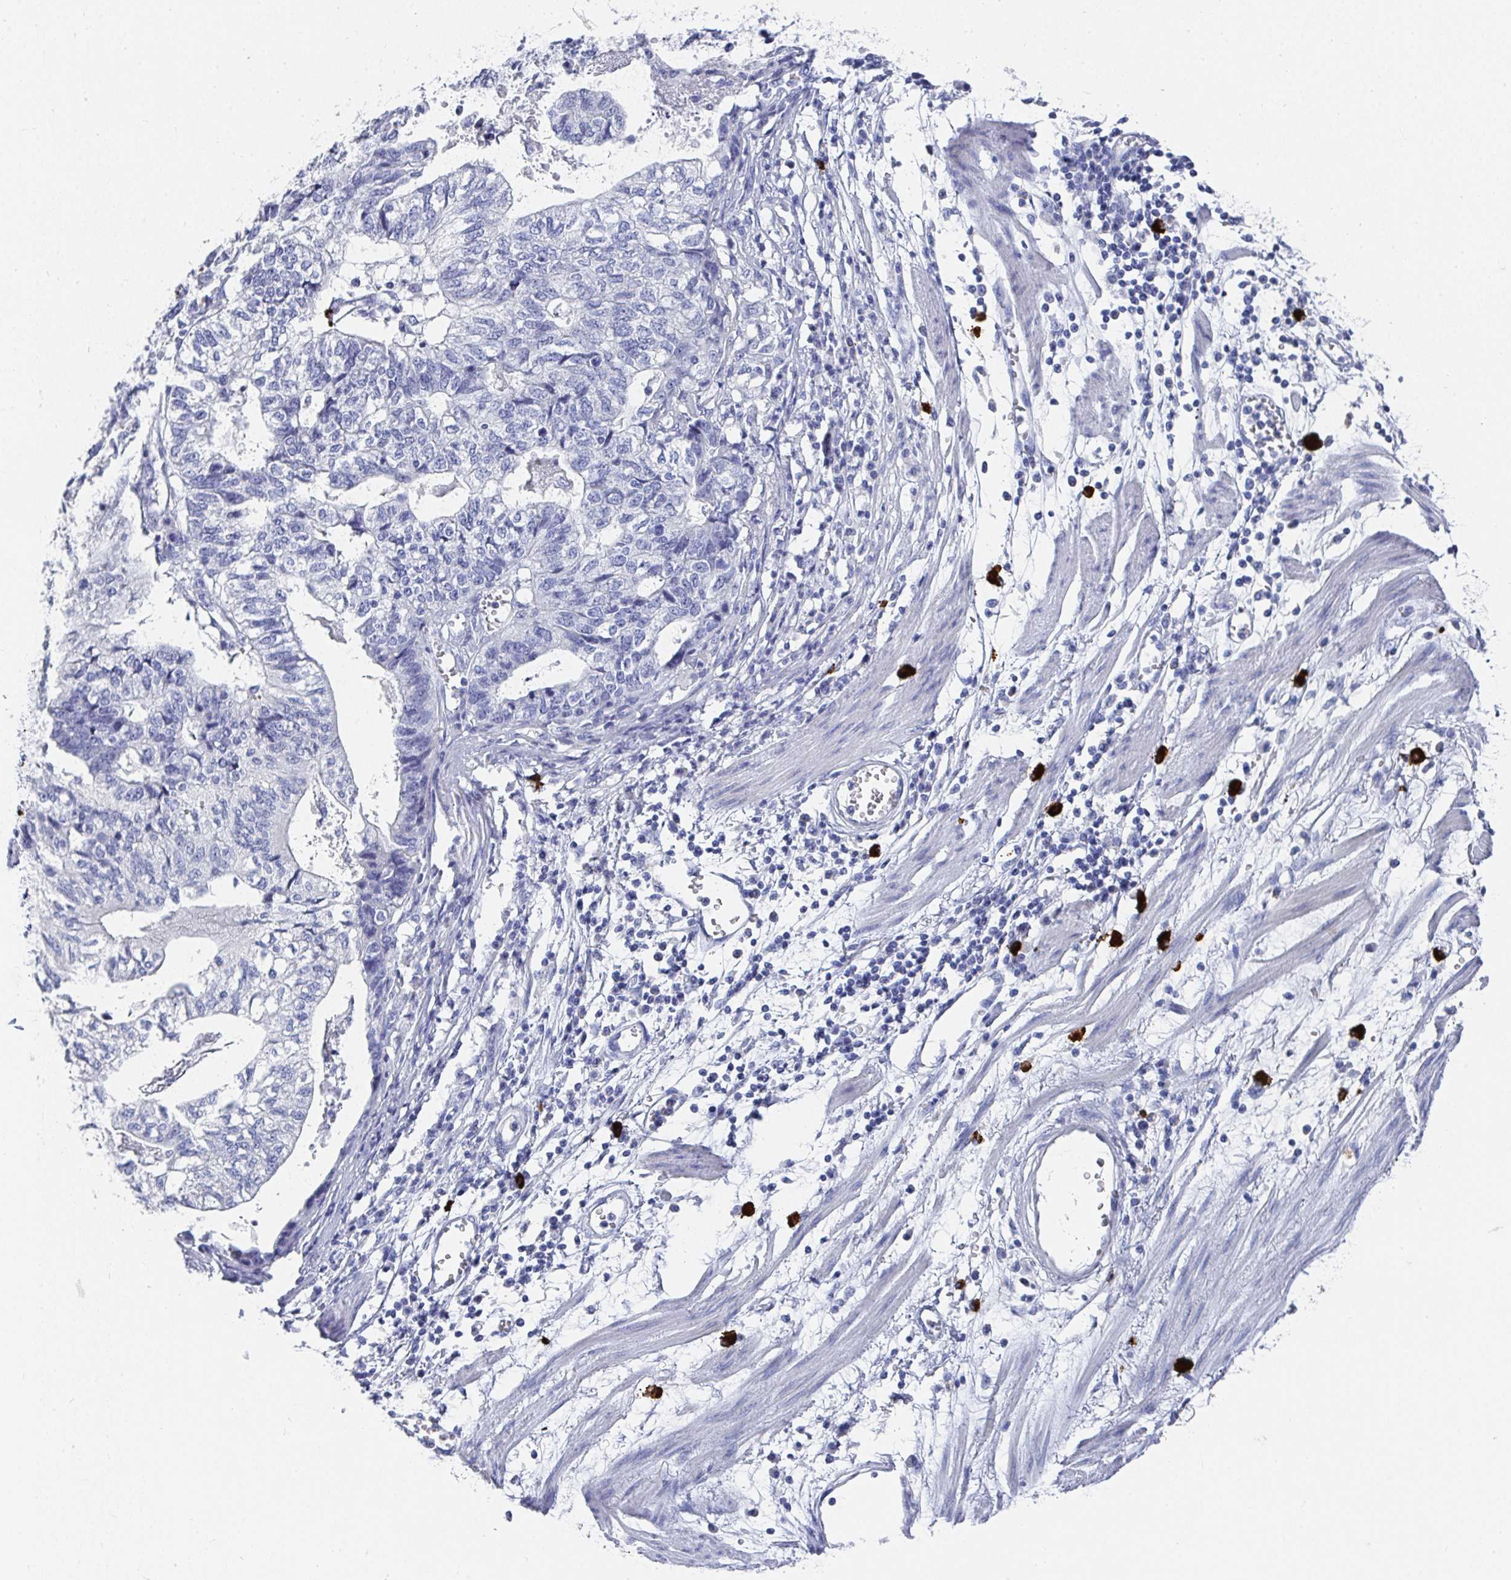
{"staining": {"intensity": "negative", "quantity": "none", "location": "none"}, "tissue": "stomach cancer", "cell_type": "Tumor cells", "image_type": "cancer", "snomed": [{"axis": "morphology", "description": "Adenocarcinoma, NOS"}, {"axis": "topography", "description": "Stomach, upper"}], "caption": "High magnification brightfield microscopy of adenocarcinoma (stomach) stained with DAB (brown) and counterstained with hematoxylin (blue): tumor cells show no significant staining.", "gene": "GRIA1", "patient": {"sex": "female", "age": 67}}